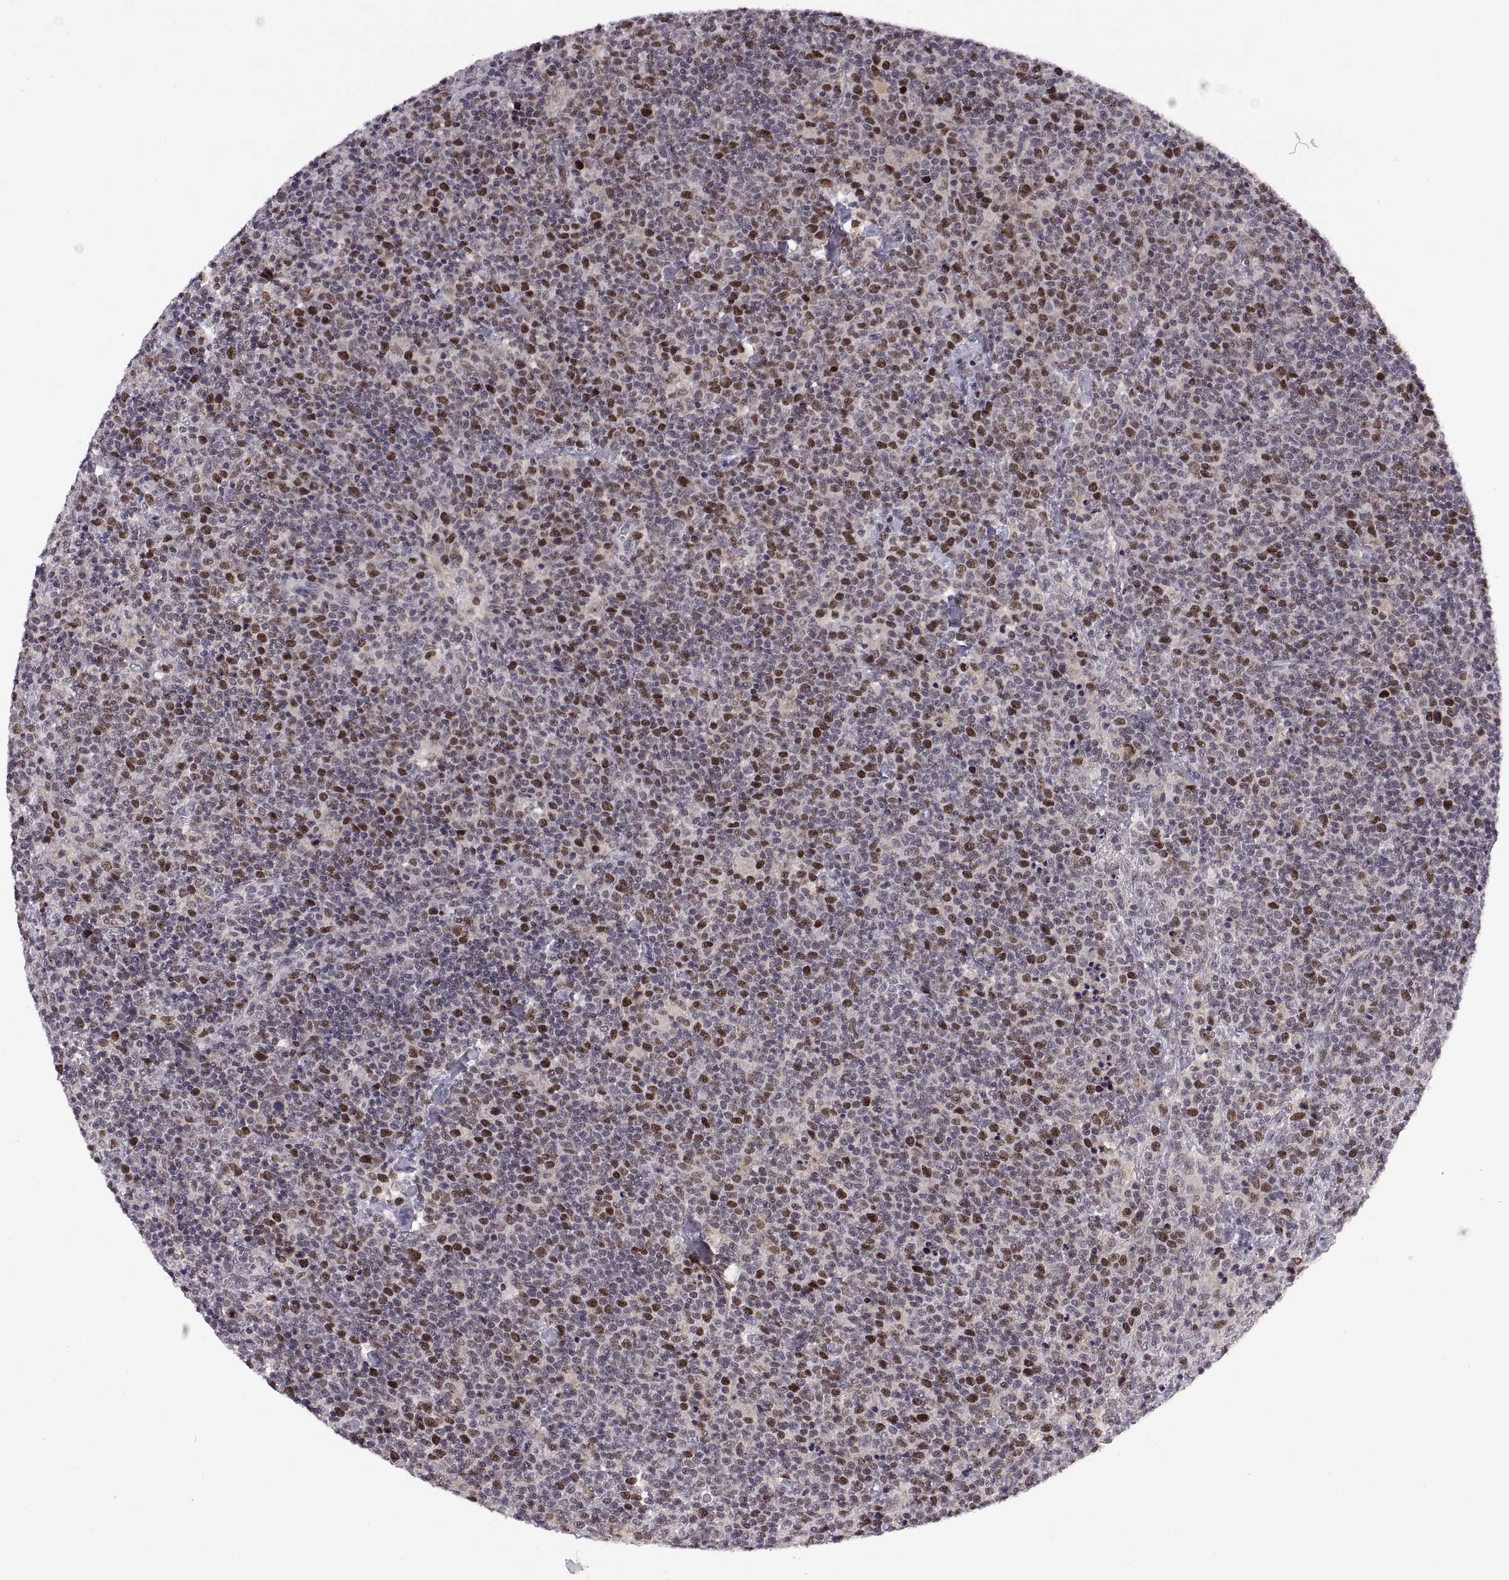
{"staining": {"intensity": "negative", "quantity": "none", "location": "none"}, "tissue": "lymphoma", "cell_type": "Tumor cells", "image_type": "cancer", "snomed": [{"axis": "morphology", "description": "Malignant lymphoma, non-Hodgkin's type, High grade"}, {"axis": "topography", "description": "Lymph node"}], "caption": "DAB immunohistochemical staining of lymphoma shows no significant expression in tumor cells.", "gene": "CHFR", "patient": {"sex": "male", "age": 61}}